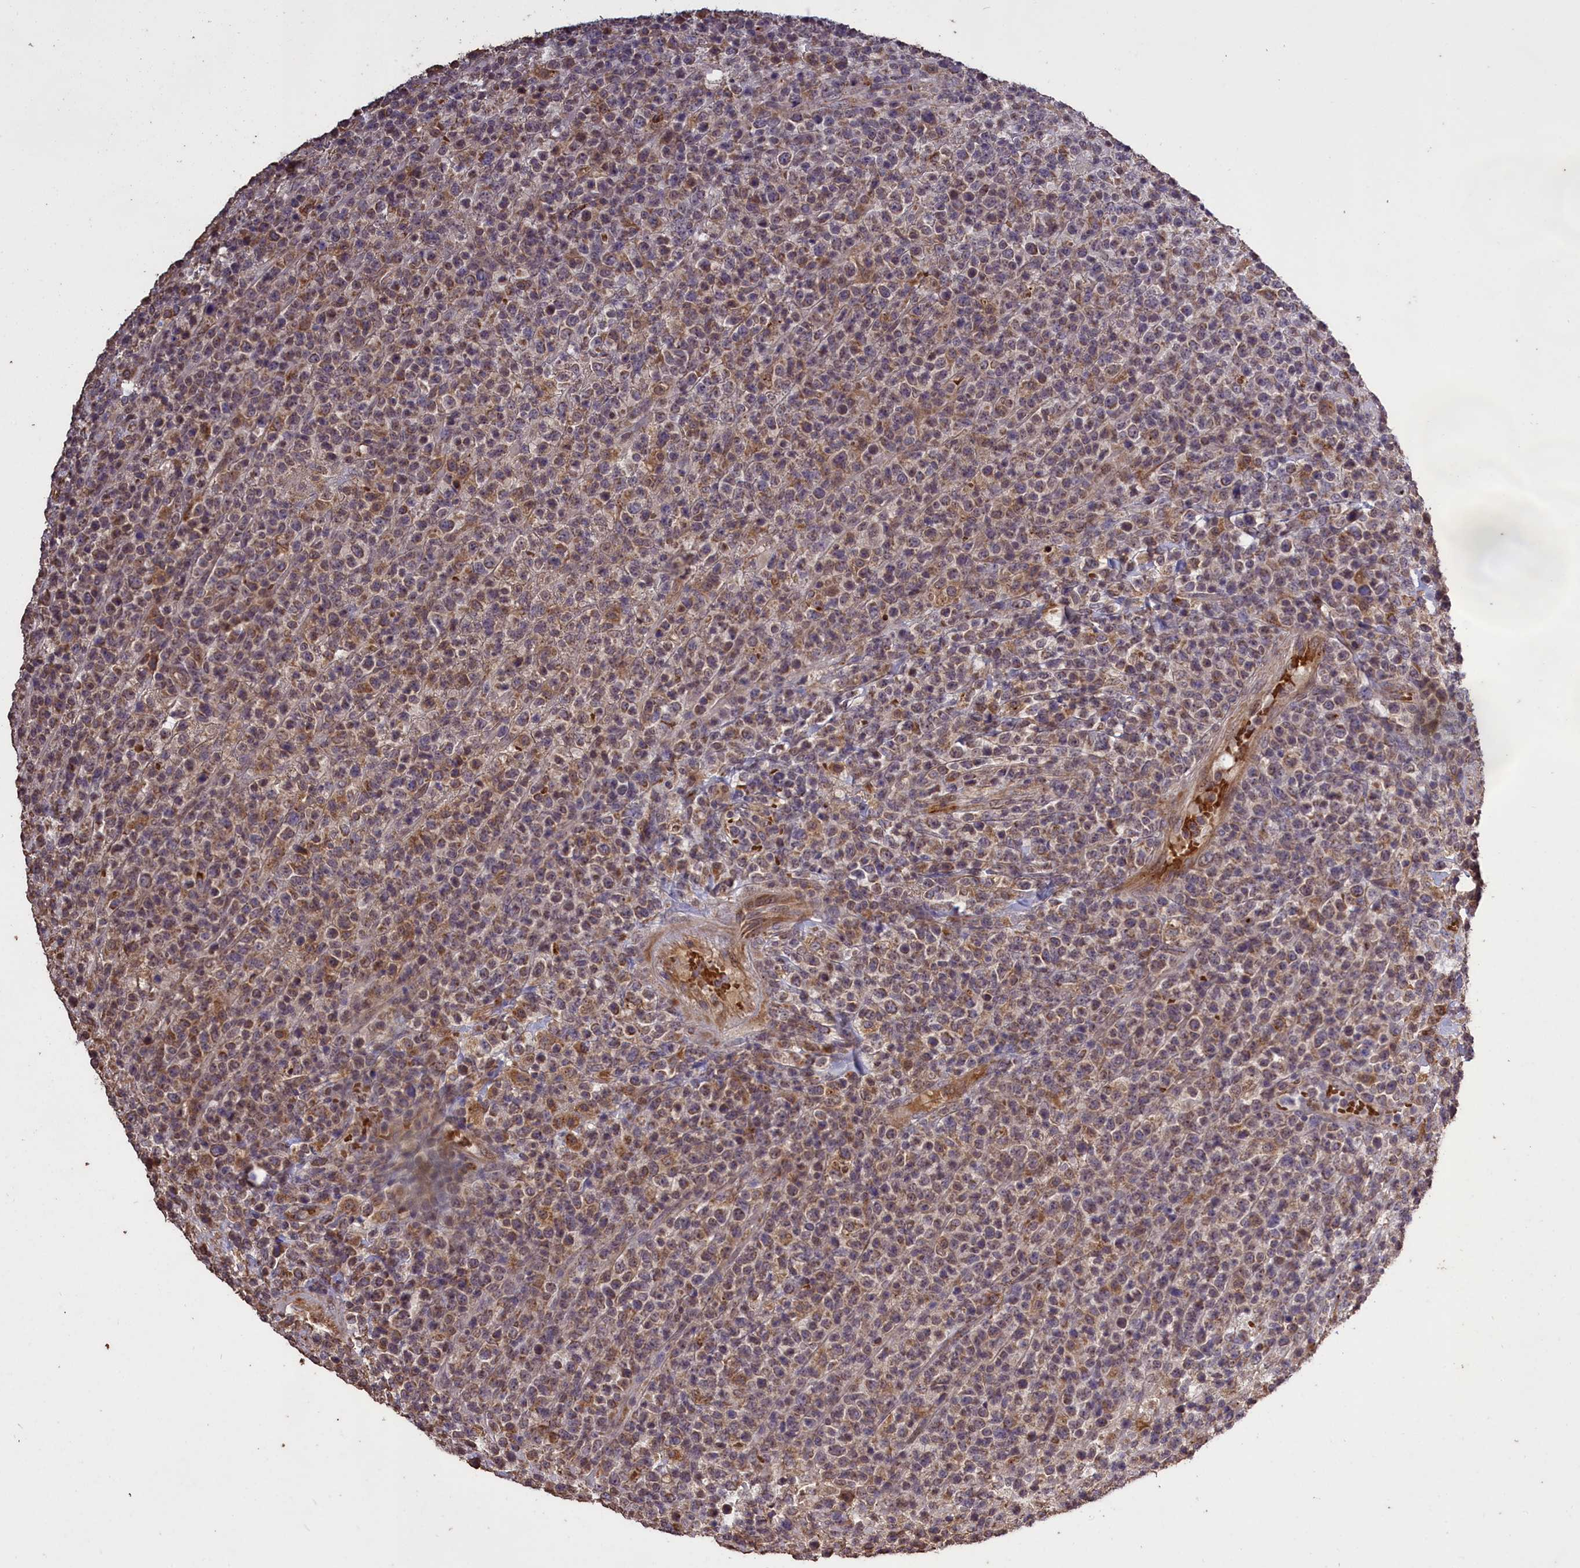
{"staining": {"intensity": "weak", "quantity": "25%-75%", "location": "cytoplasmic/membranous"}, "tissue": "lymphoma", "cell_type": "Tumor cells", "image_type": "cancer", "snomed": [{"axis": "morphology", "description": "Malignant lymphoma, non-Hodgkin's type, High grade"}, {"axis": "topography", "description": "Colon"}], "caption": "Immunohistochemistry (IHC) histopathology image of neoplastic tissue: human lymphoma stained using immunohistochemistry shows low levels of weak protein expression localized specifically in the cytoplasmic/membranous of tumor cells, appearing as a cytoplasmic/membranous brown color.", "gene": "CLRN2", "patient": {"sex": "female", "age": 53}}